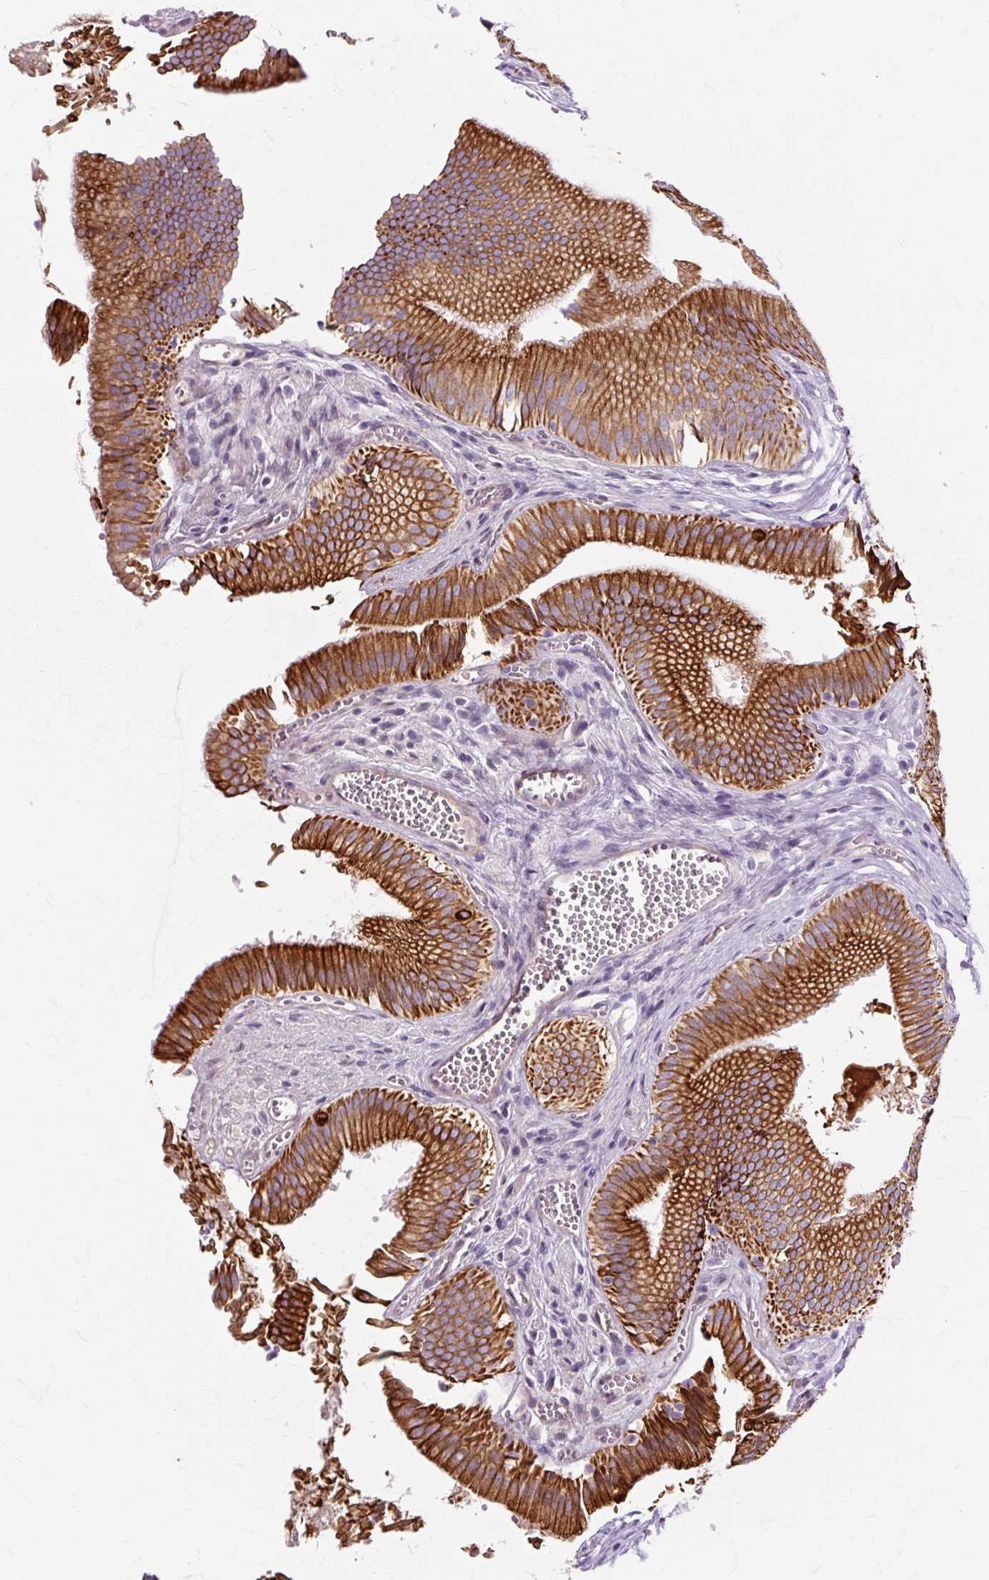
{"staining": {"intensity": "strong", "quantity": ">75%", "location": "cytoplasmic/membranous"}, "tissue": "gallbladder", "cell_type": "Glandular cells", "image_type": "normal", "snomed": [{"axis": "morphology", "description": "Normal tissue, NOS"}, {"axis": "topography", "description": "Gallbladder"}, {"axis": "topography", "description": "Peripheral nerve tissue"}], "caption": "Immunohistochemical staining of normal human gallbladder exhibits high levels of strong cytoplasmic/membranous expression in approximately >75% of glandular cells.", "gene": "DCTN4", "patient": {"sex": "male", "age": 17}}